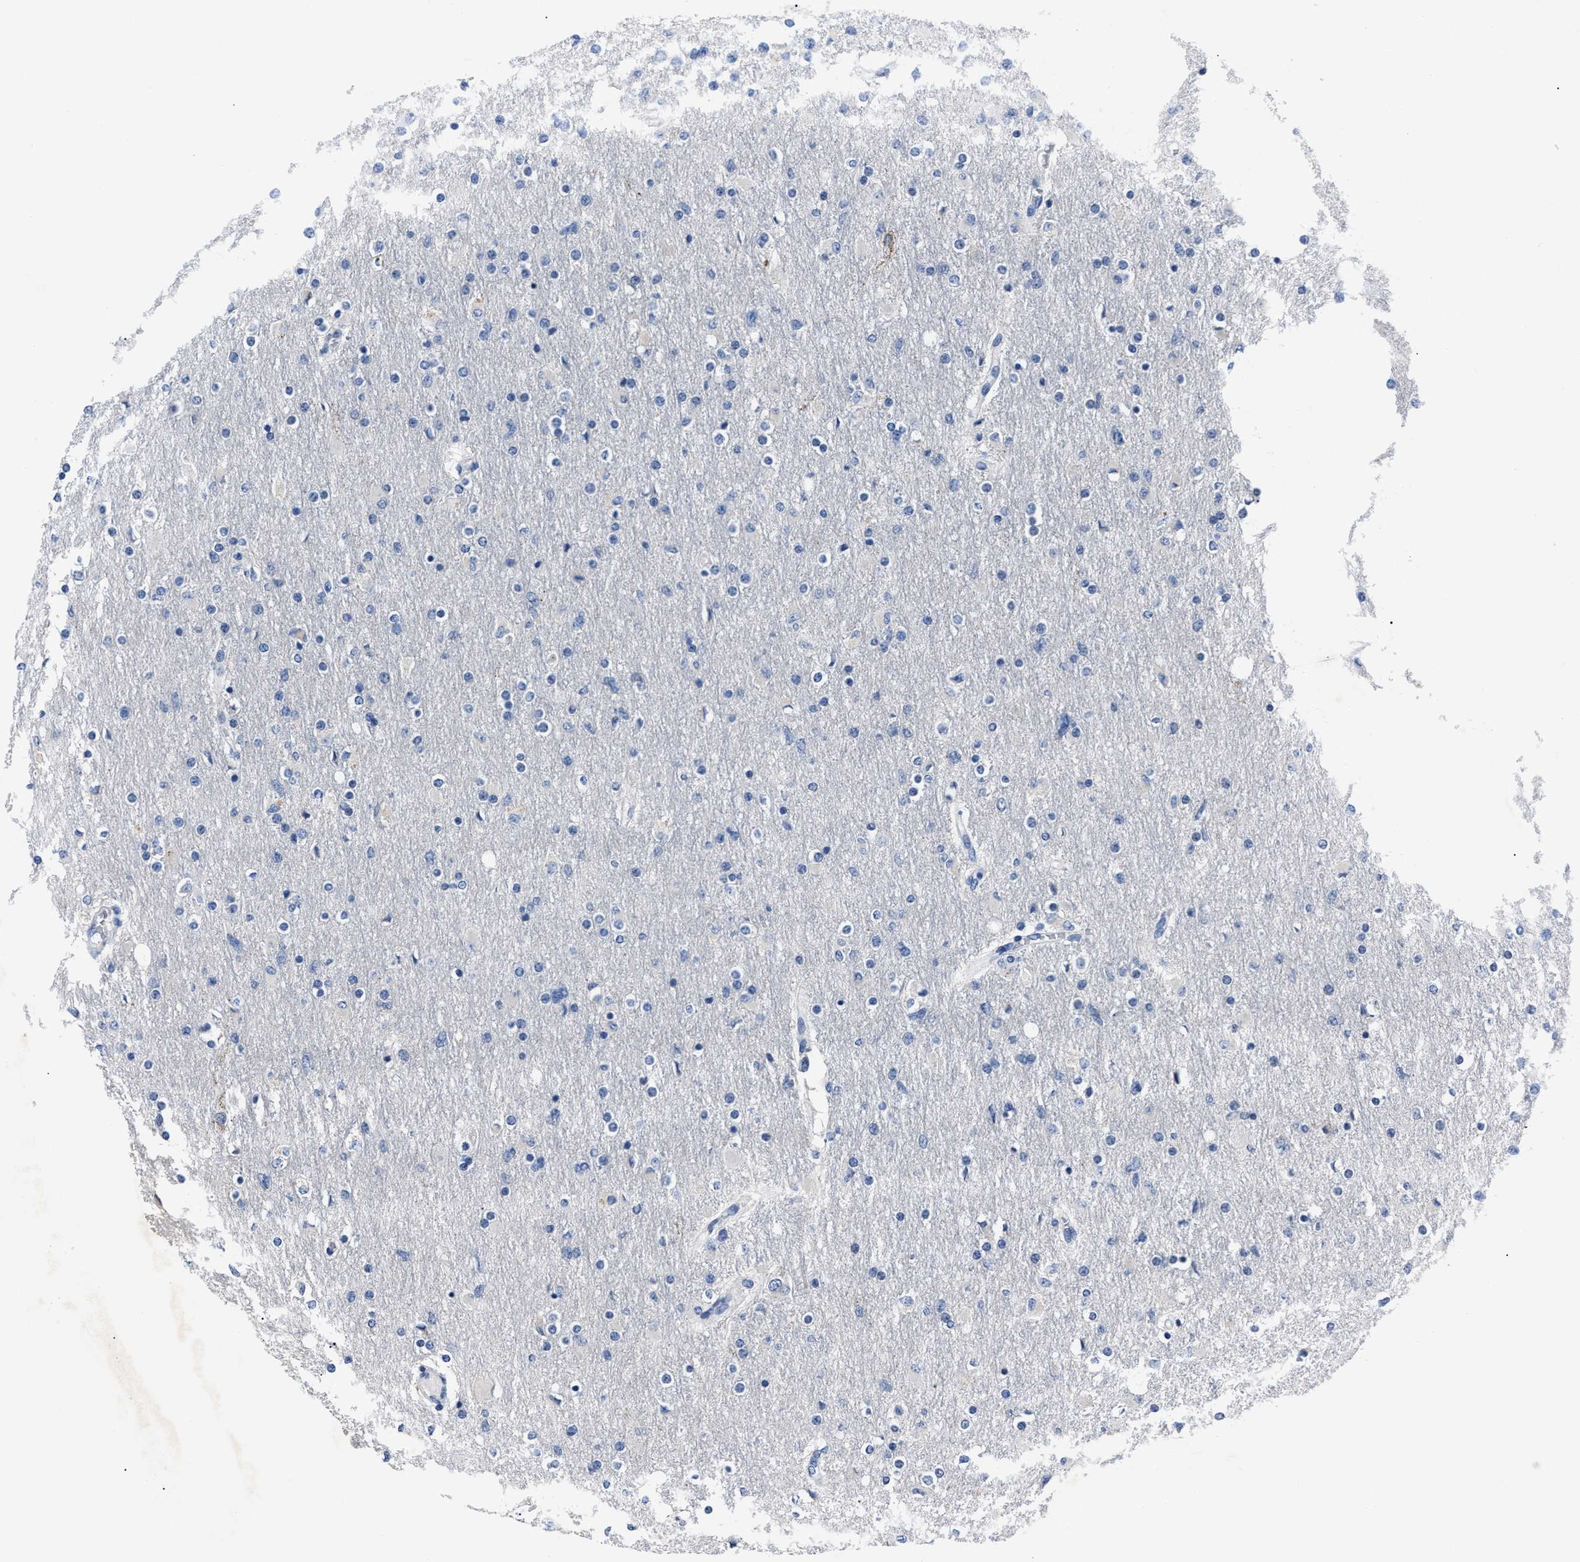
{"staining": {"intensity": "negative", "quantity": "none", "location": "none"}, "tissue": "glioma", "cell_type": "Tumor cells", "image_type": "cancer", "snomed": [{"axis": "morphology", "description": "Glioma, malignant, High grade"}, {"axis": "topography", "description": "Cerebral cortex"}], "caption": "The micrograph reveals no significant positivity in tumor cells of malignant high-grade glioma.", "gene": "LRWD1", "patient": {"sex": "female", "age": 36}}